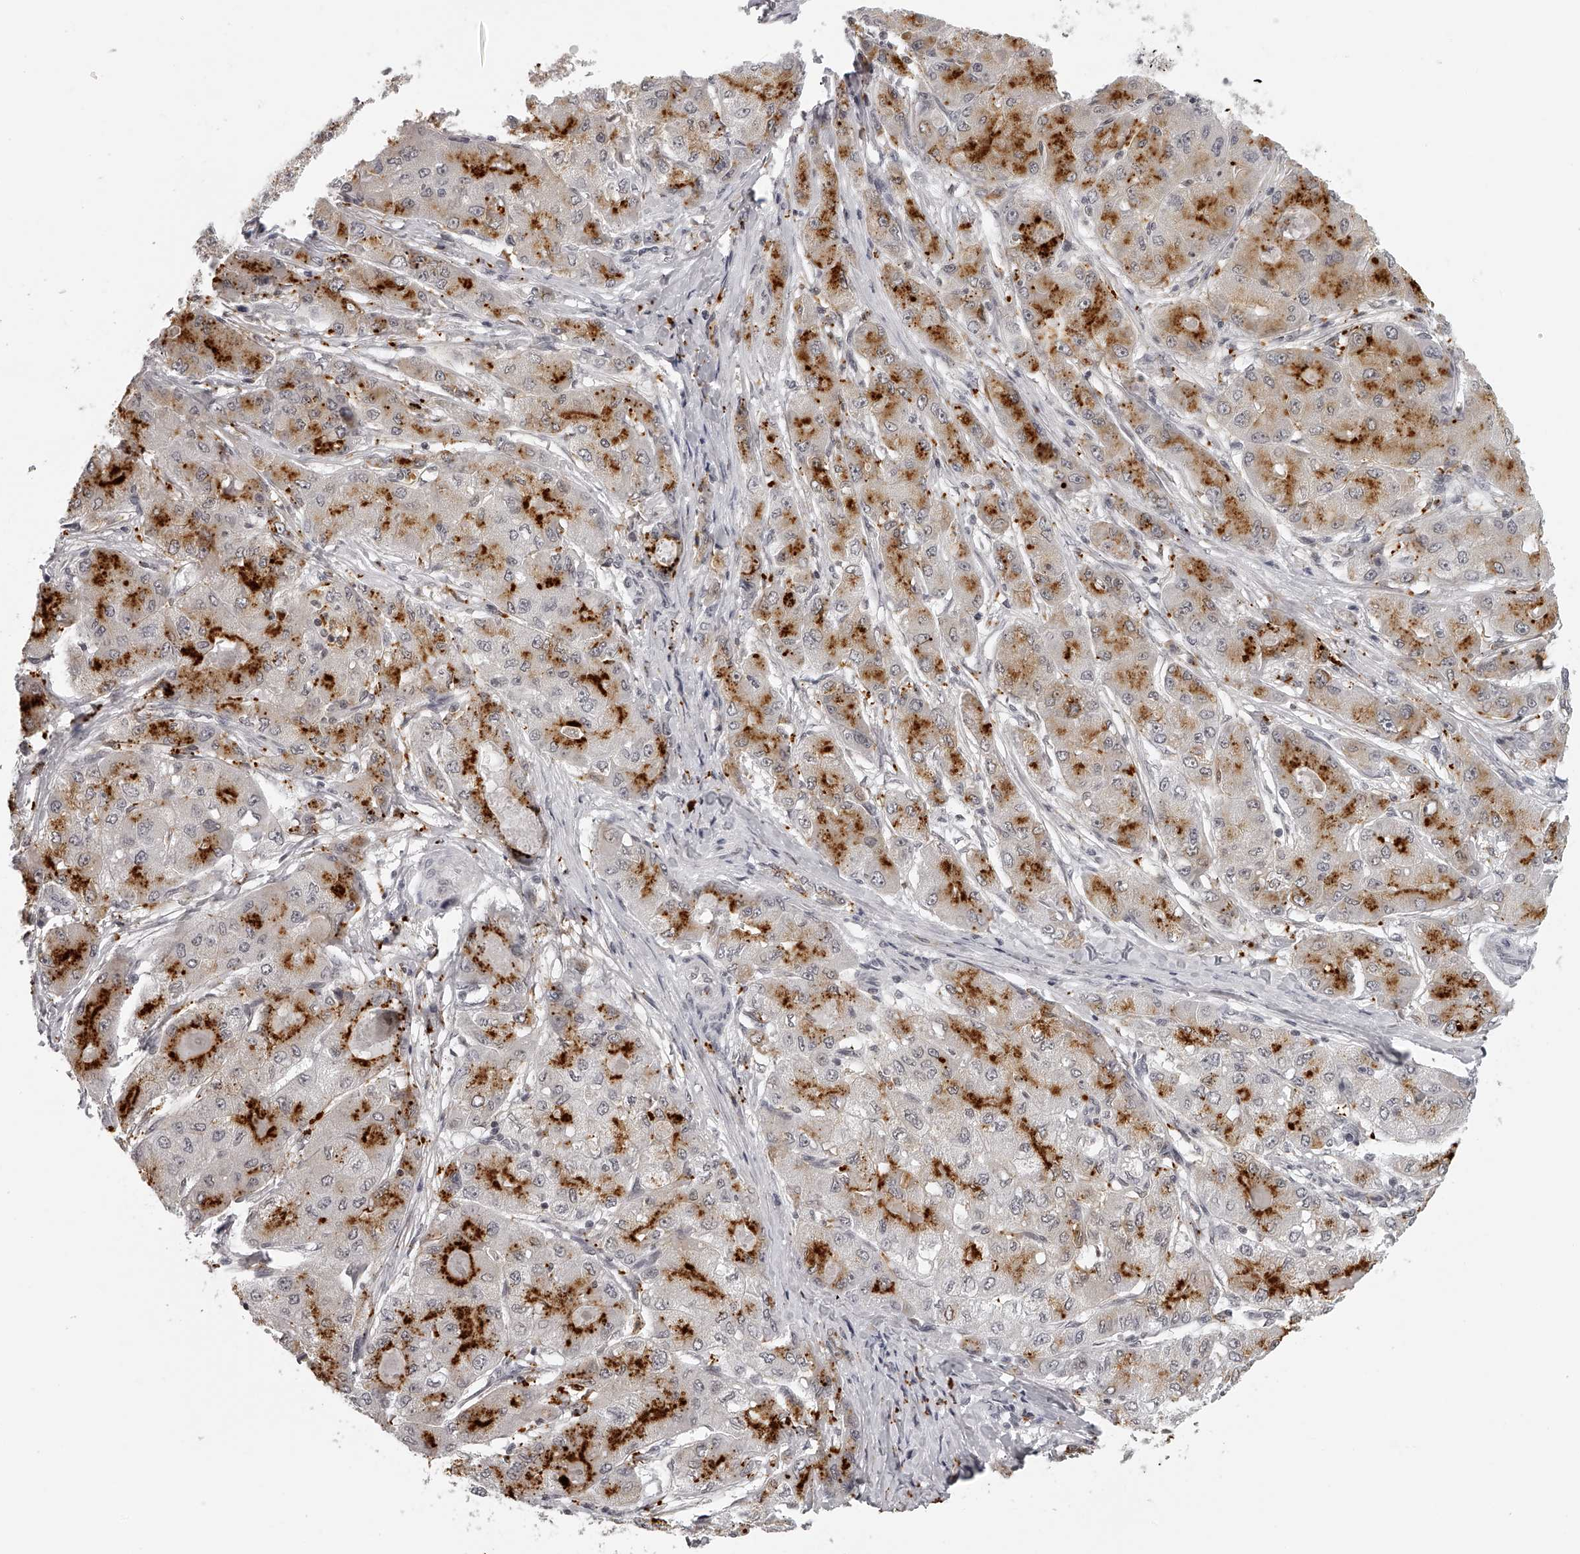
{"staining": {"intensity": "strong", "quantity": "25%-75%", "location": "cytoplasmic/membranous"}, "tissue": "liver cancer", "cell_type": "Tumor cells", "image_type": "cancer", "snomed": [{"axis": "morphology", "description": "Carcinoma, Hepatocellular, NOS"}, {"axis": "topography", "description": "Liver"}], "caption": "High-magnification brightfield microscopy of liver cancer stained with DAB (brown) and counterstained with hematoxylin (blue). tumor cells exhibit strong cytoplasmic/membranous staining is present in about25%-75% of cells.", "gene": "RNF220", "patient": {"sex": "male", "age": 80}}